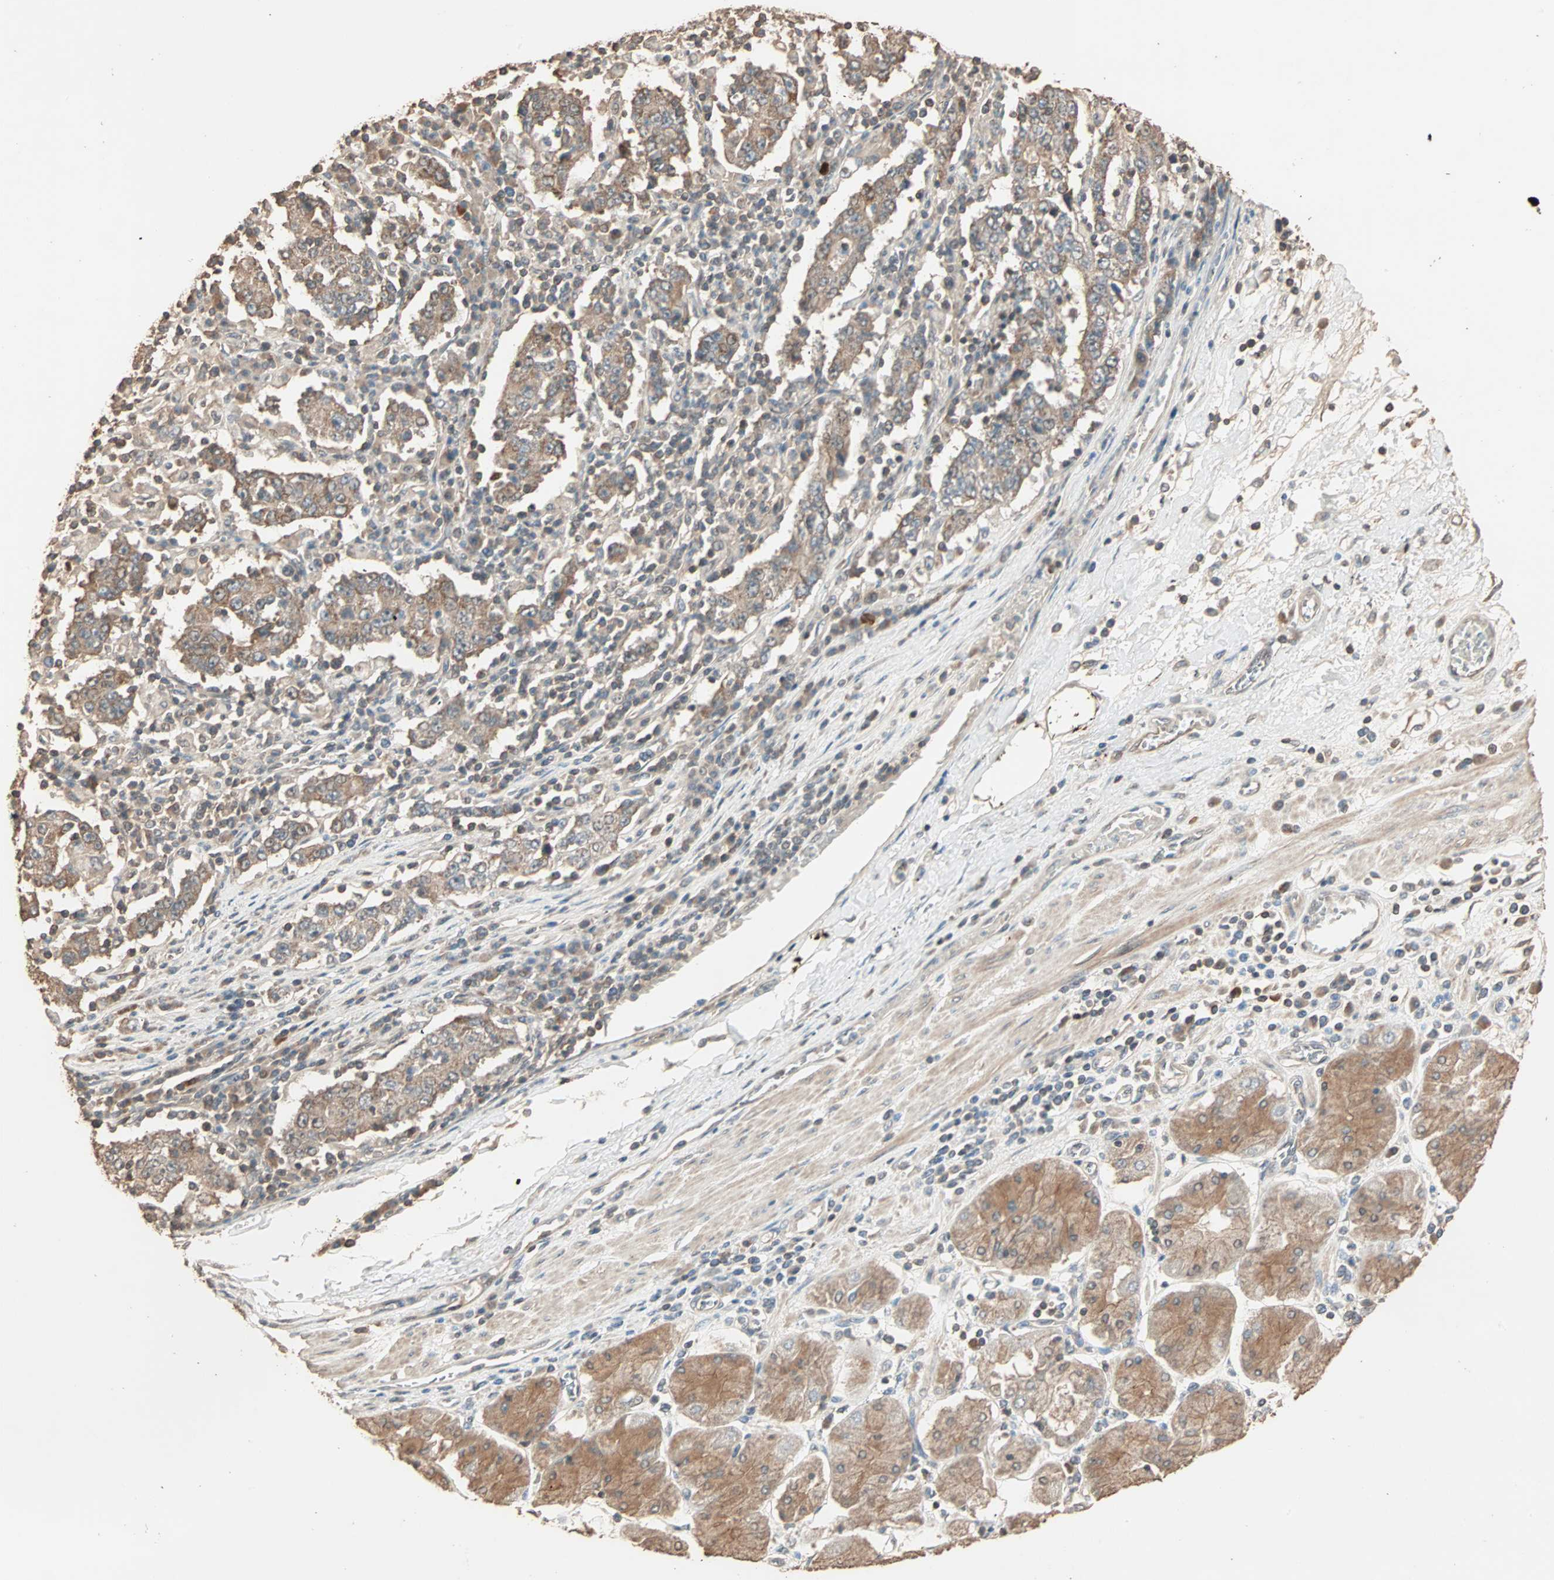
{"staining": {"intensity": "moderate", "quantity": ">75%", "location": "cytoplasmic/membranous"}, "tissue": "stomach cancer", "cell_type": "Tumor cells", "image_type": "cancer", "snomed": [{"axis": "morphology", "description": "Normal tissue, NOS"}, {"axis": "morphology", "description": "Adenocarcinoma, NOS"}, {"axis": "topography", "description": "Stomach, upper"}, {"axis": "topography", "description": "Stomach"}], "caption": "Stomach cancer (adenocarcinoma) was stained to show a protein in brown. There is medium levels of moderate cytoplasmic/membranous staining in about >75% of tumor cells.", "gene": "ZBTB33", "patient": {"sex": "male", "age": 59}}